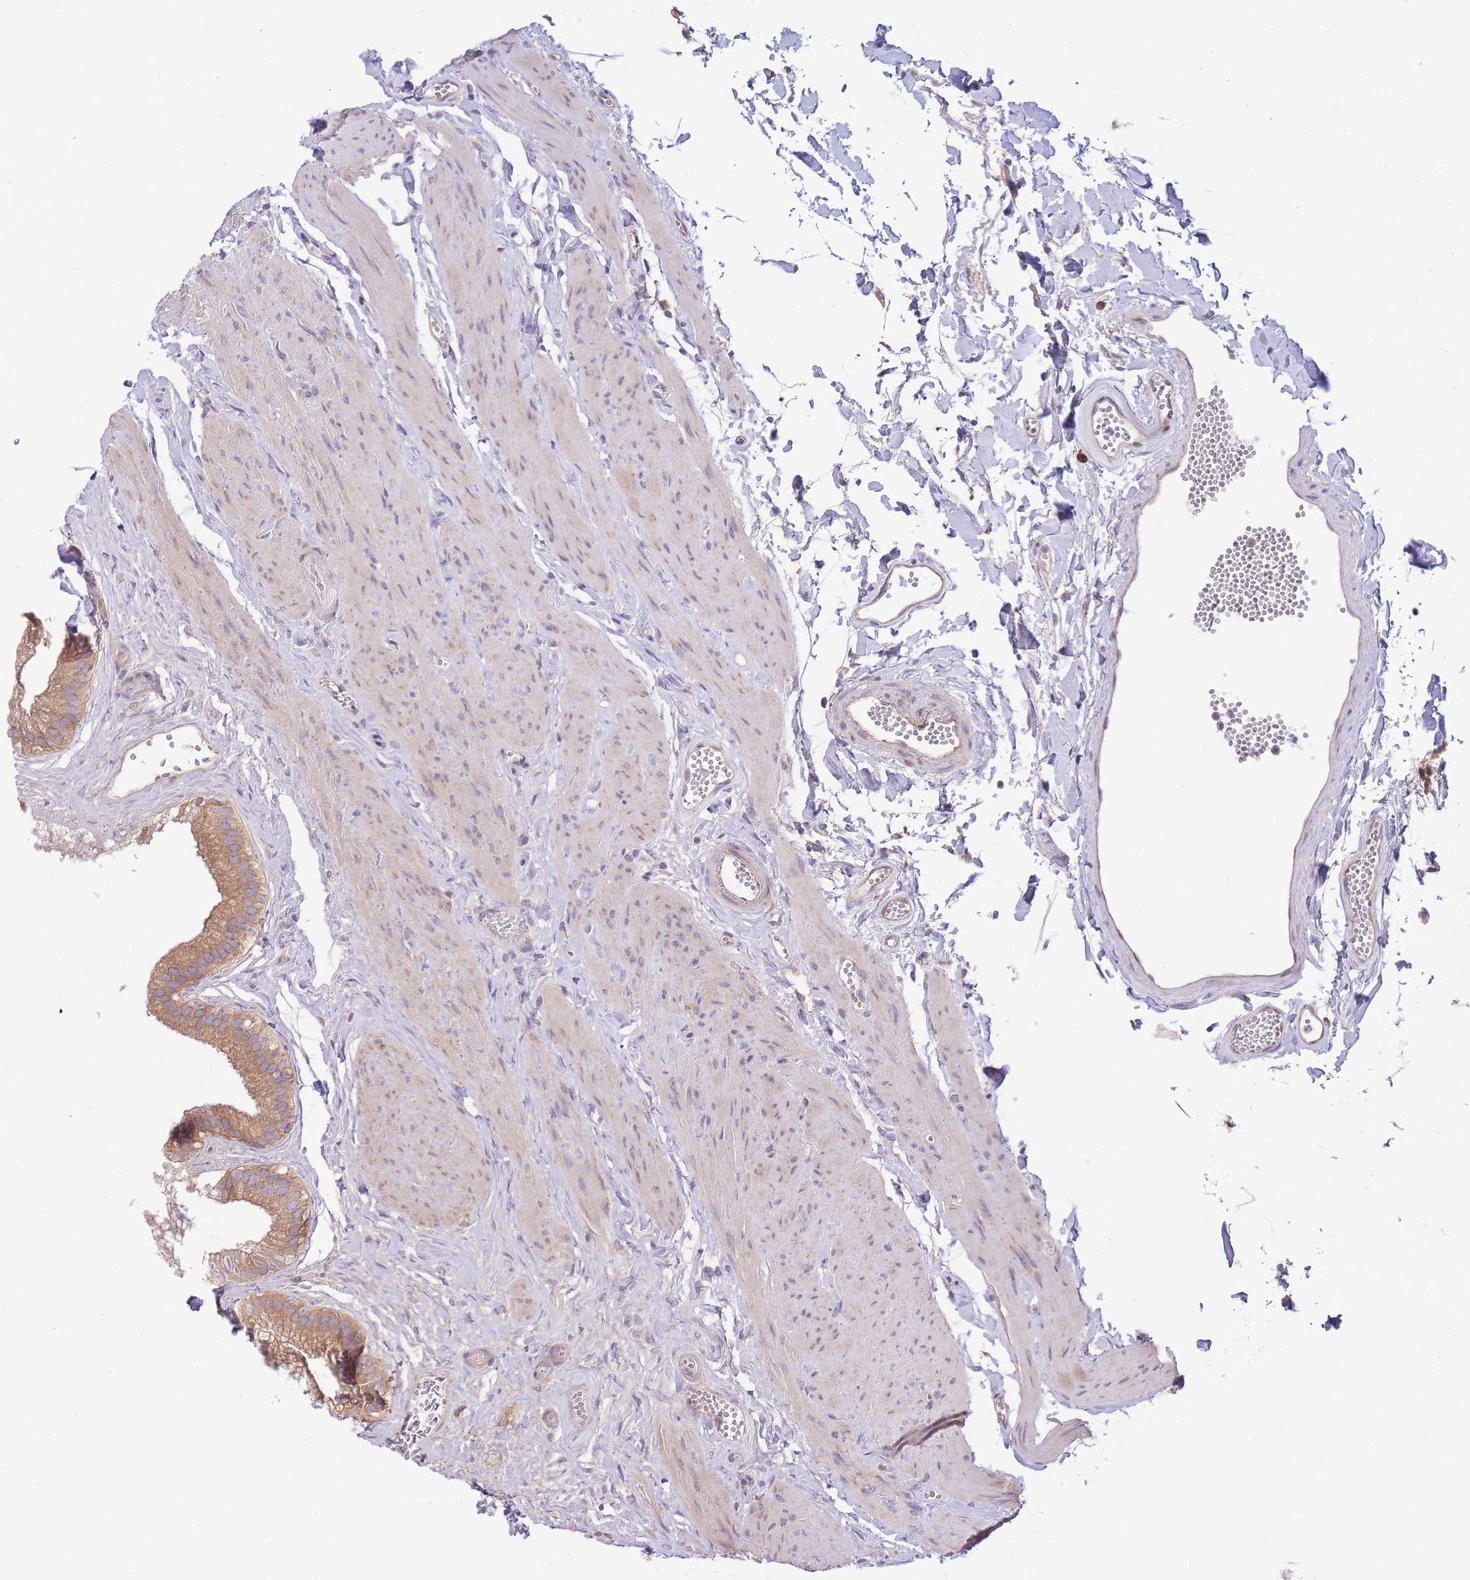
{"staining": {"intensity": "moderate", "quantity": ">75%", "location": "cytoplasmic/membranous"}, "tissue": "gallbladder", "cell_type": "Glandular cells", "image_type": "normal", "snomed": [{"axis": "morphology", "description": "Normal tissue, NOS"}, {"axis": "topography", "description": "Gallbladder"}], "caption": "Protein analysis of normal gallbladder displays moderate cytoplasmic/membranous expression in approximately >75% of glandular cells.", "gene": "BEX1", "patient": {"sex": "female", "age": 54}}